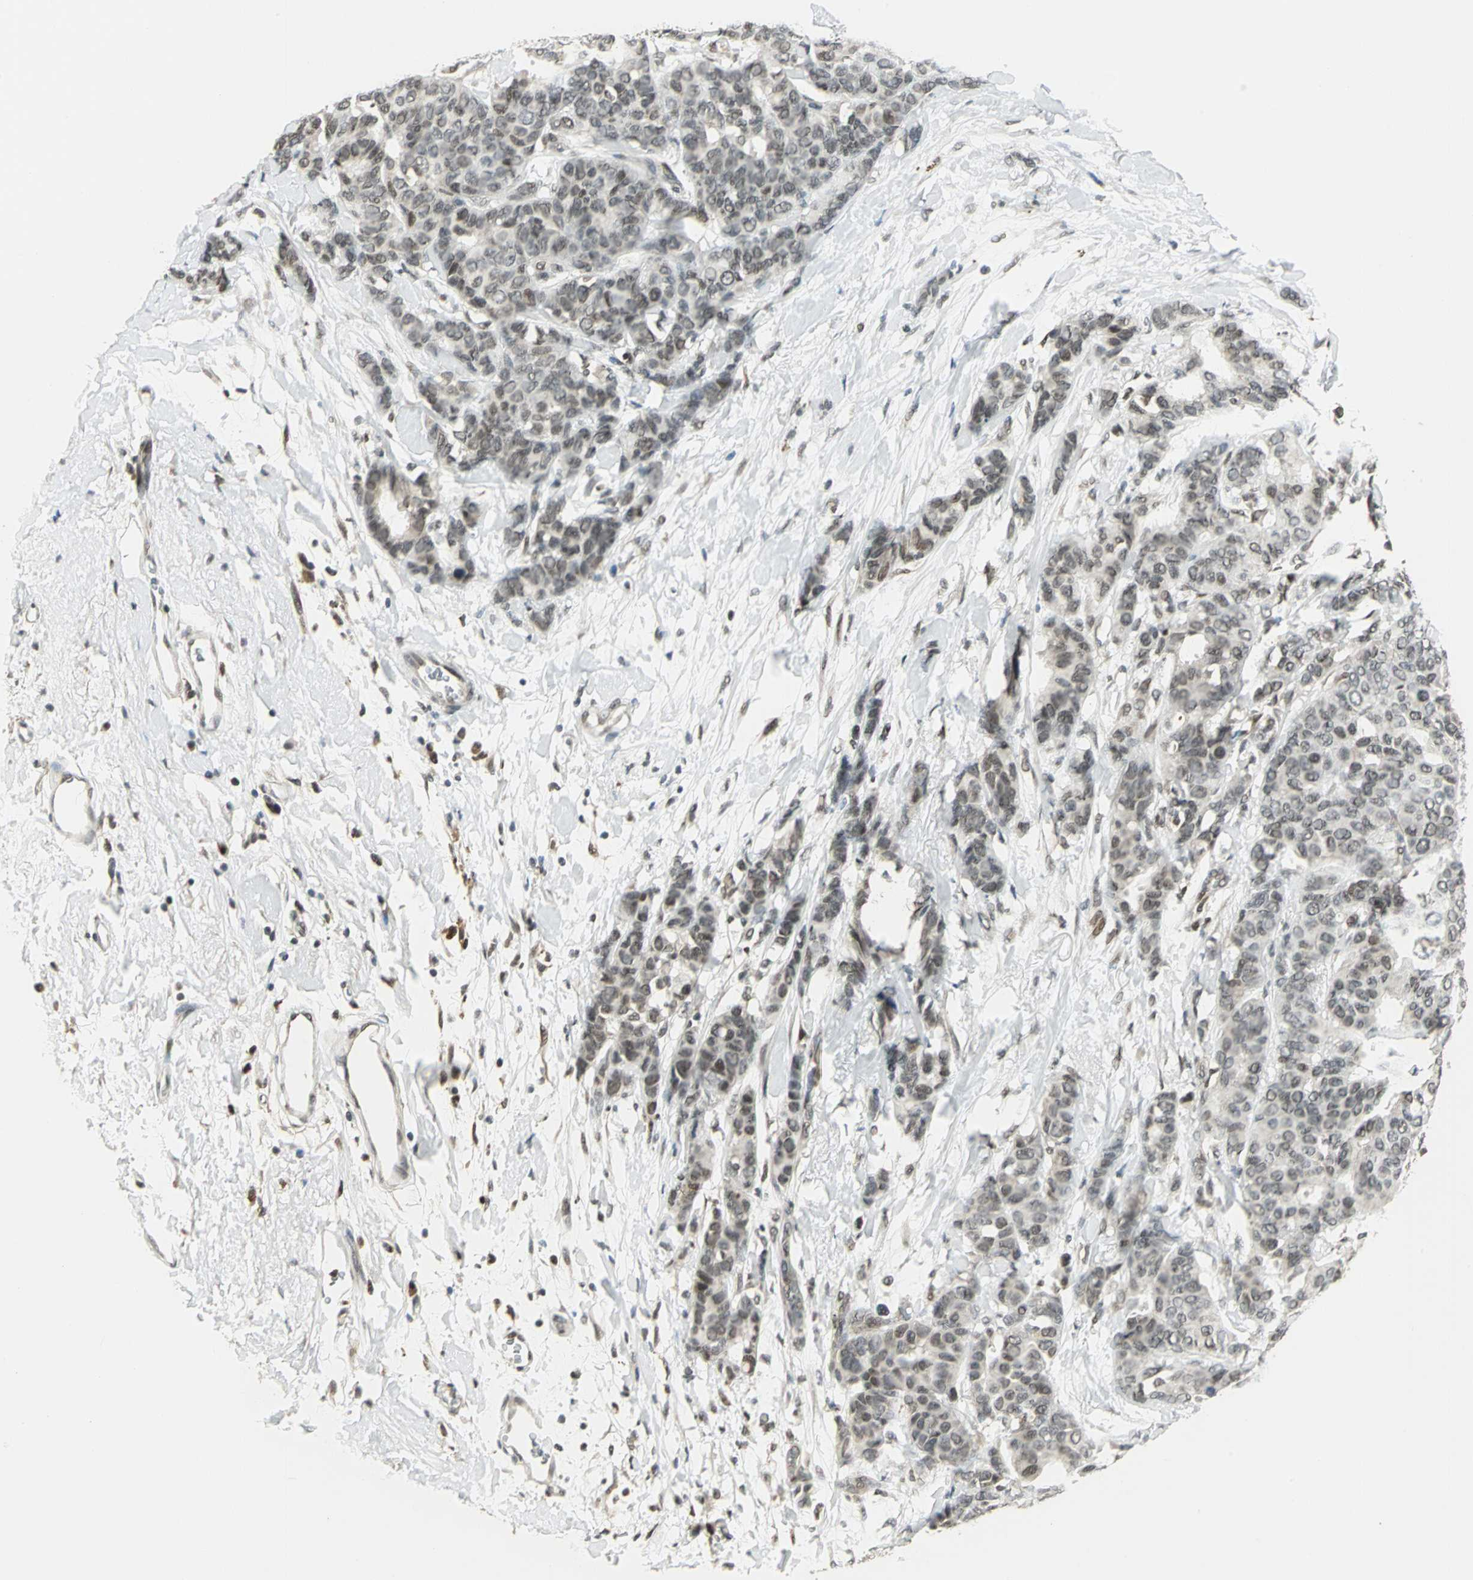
{"staining": {"intensity": "weak", "quantity": "25%-75%", "location": "nuclear"}, "tissue": "breast cancer", "cell_type": "Tumor cells", "image_type": "cancer", "snomed": [{"axis": "morphology", "description": "Duct carcinoma"}, {"axis": "topography", "description": "Breast"}], "caption": "Human intraductal carcinoma (breast) stained with a protein marker shows weak staining in tumor cells.", "gene": "RAD17", "patient": {"sex": "female", "age": 87}}